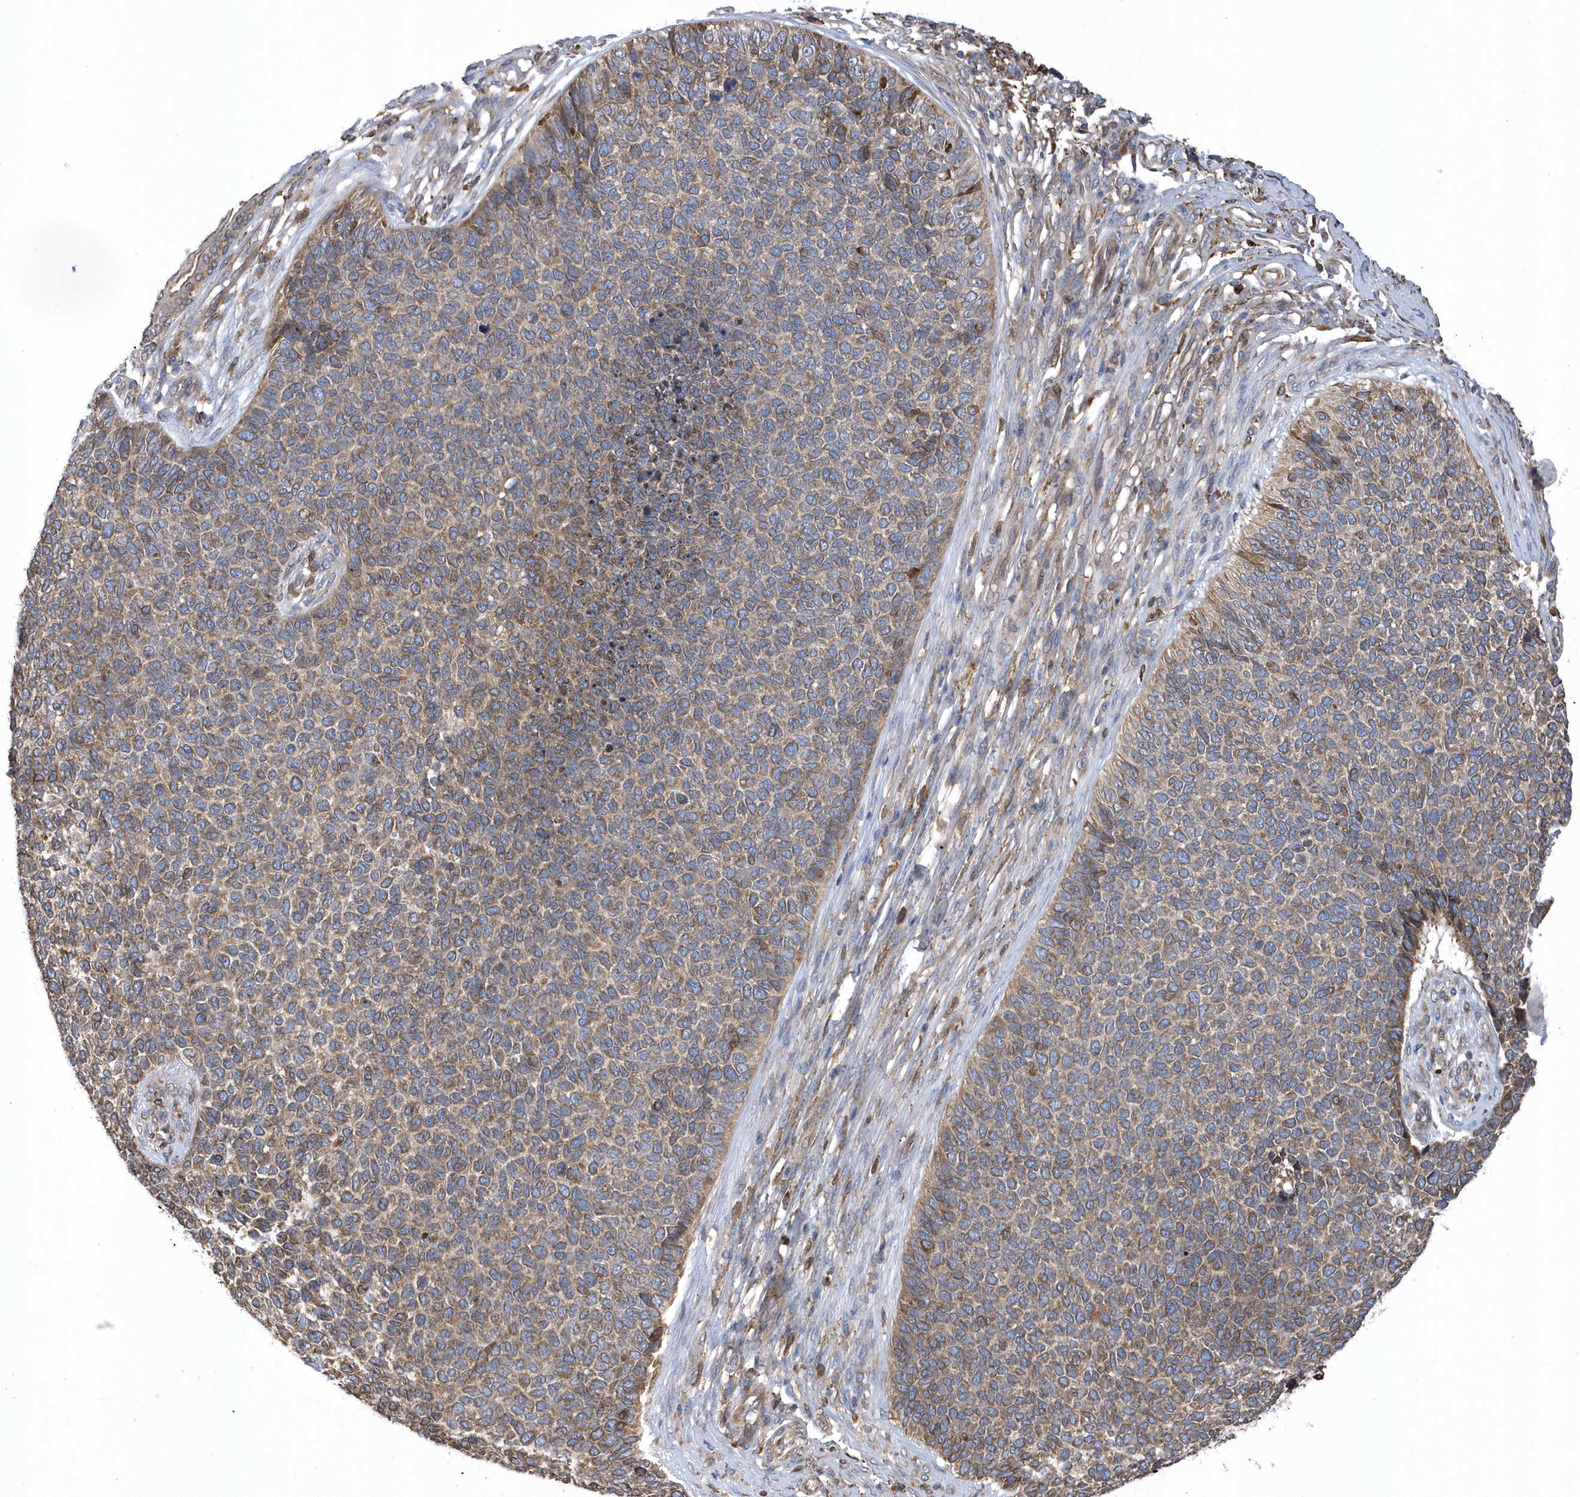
{"staining": {"intensity": "moderate", "quantity": ">75%", "location": "cytoplasmic/membranous"}, "tissue": "skin cancer", "cell_type": "Tumor cells", "image_type": "cancer", "snomed": [{"axis": "morphology", "description": "Basal cell carcinoma"}, {"axis": "topography", "description": "Skin"}], "caption": "Immunohistochemistry (IHC) of human skin basal cell carcinoma exhibits medium levels of moderate cytoplasmic/membranous expression in about >75% of tumor cells.", "gene": "VAMP7", "patient": {"sex": "female", "age": 84}}